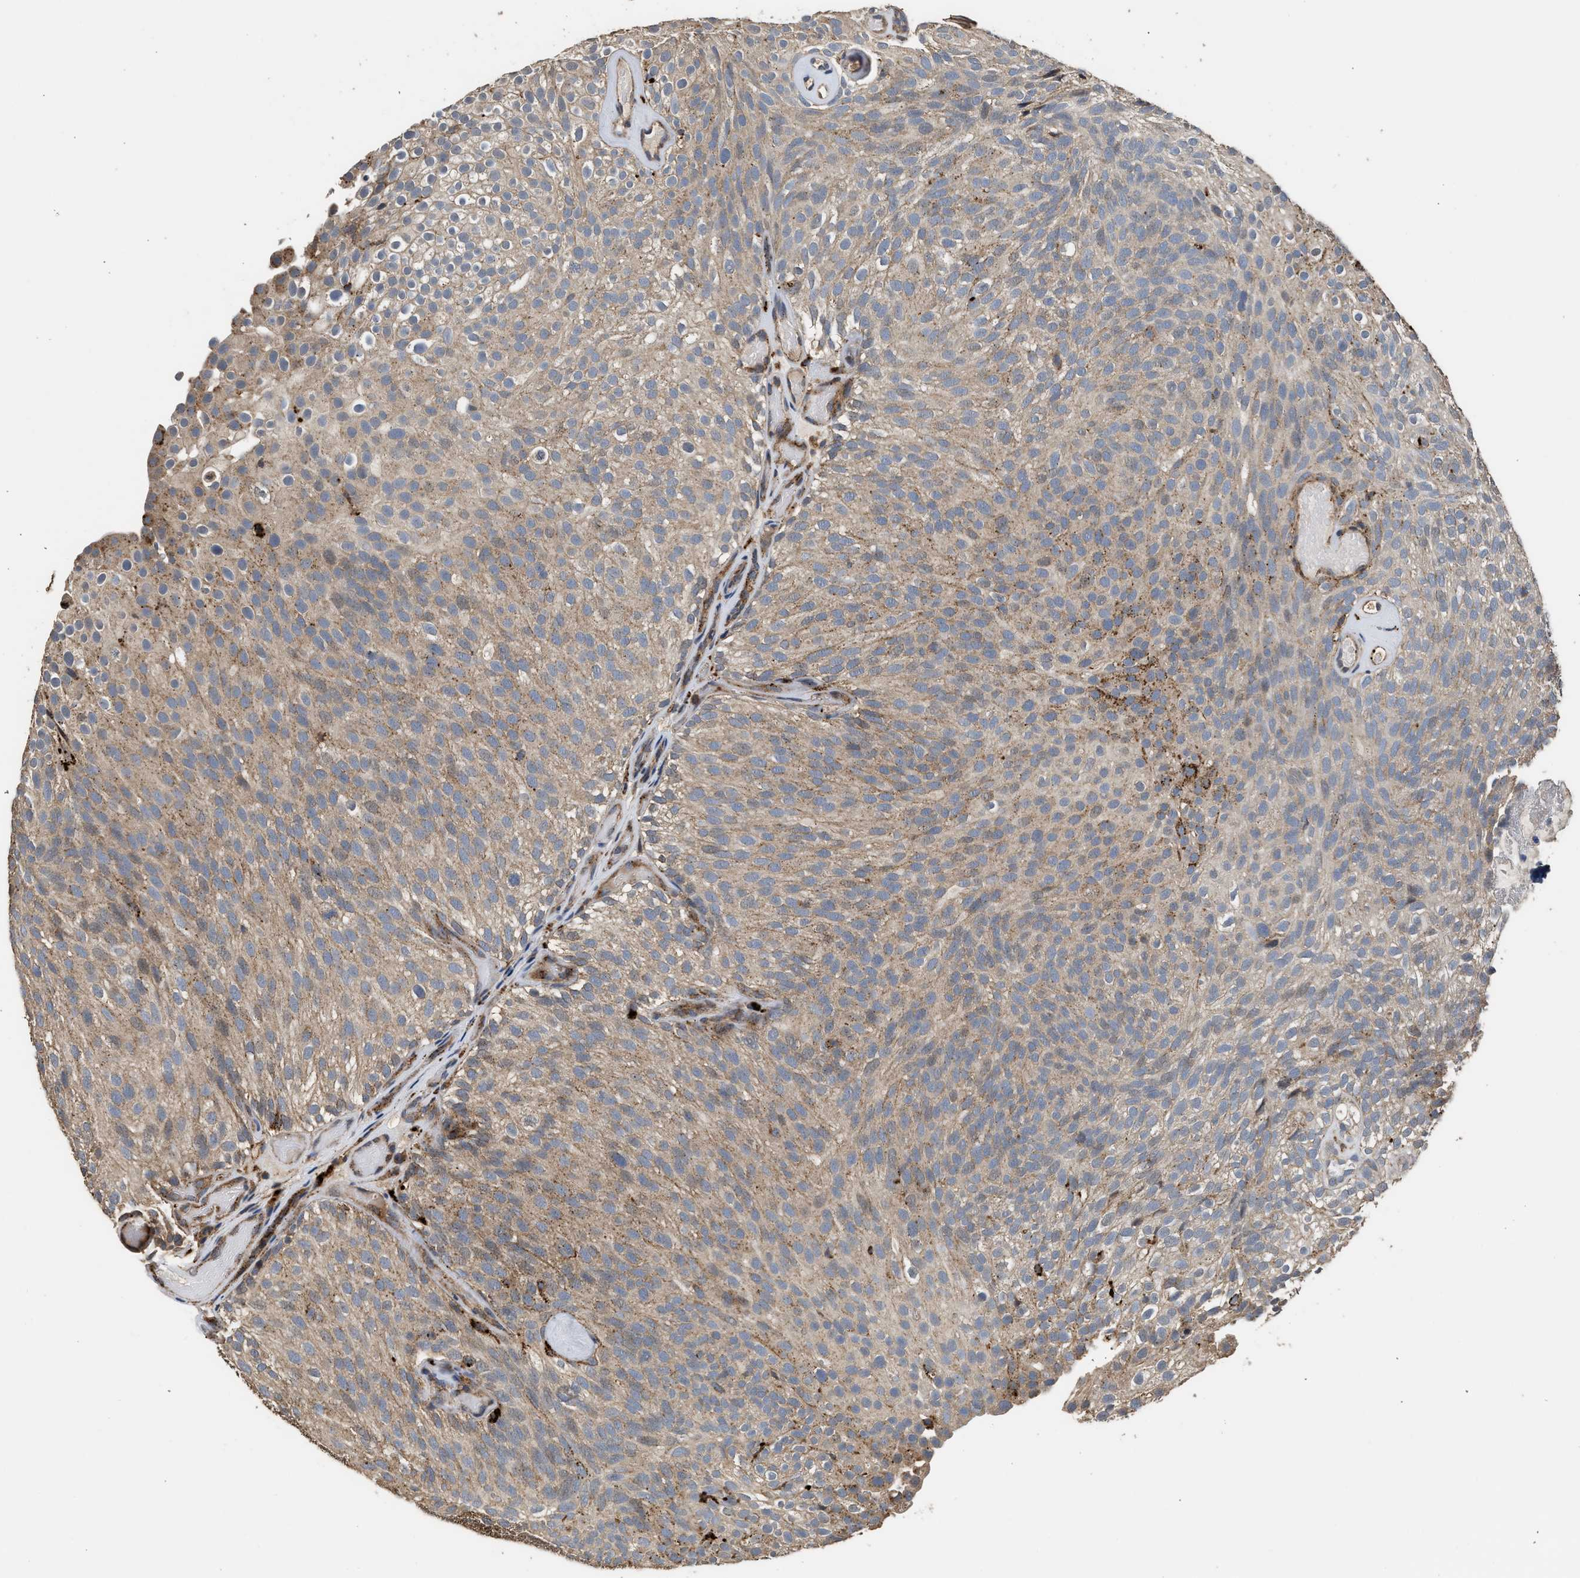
{"staining": {"intensity": "moderate", "quantity": ">75%", "location": "cytoplasmic/membranous"}, "tissue": "urothelial cancer", "cell_type": "Tumor cells", "image_type": "cancer", "snomed": [{"axis": "morphology", "description": "Urothelial carcinoma, Low grade"}, {"axis": "topography", "description": "Urinary bladder"}], "caption": "Urothelial cancer stained with a protein marker displays moderate staining in tumor cells.", "gene": "CTSV", "patient": {"sex": "male", "age": 78}}